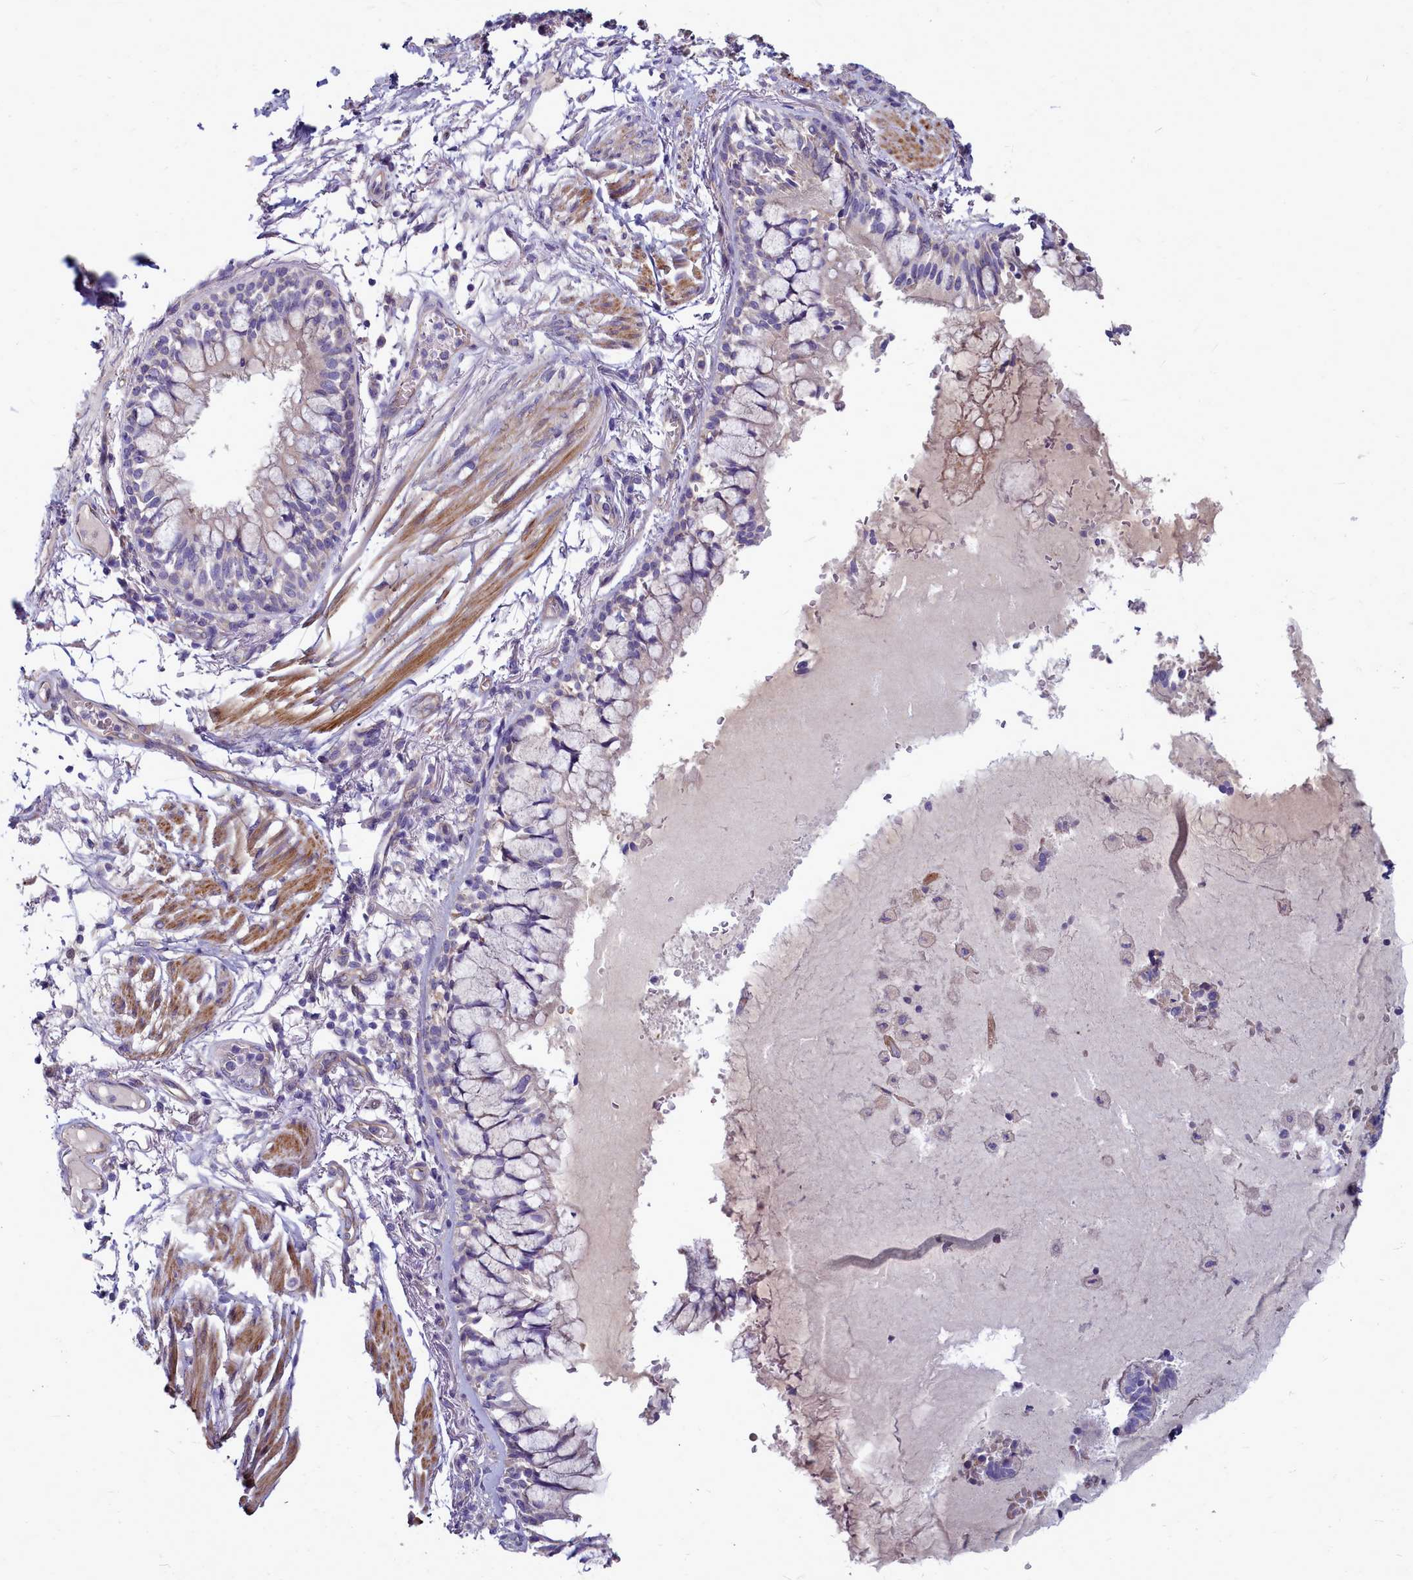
{"staining": {"intensity": "weak", "quantity": "25%-75%", "location": "cytoplasmic/membranous"}, "tissue": "bronchus", "cell_type": "Respiratory epithelial cells", "image_type": "normal", "snomed": [{"axis": "morphology", "description": "Normal tissue, NOS"}, {"axis": "topography", "description": "Bronchus"}], "caption": "Brown immunohistochemical staining in benign bronchus reveals weak cytoplasmic/membranous staining in approximately 25%-75% of respiratory epithelial cells. (brown staining indicates protein expression, while blue staining denotes nuclei).", "gene": "SMPD4", "patient": {"sex": "male", "age": 70}}